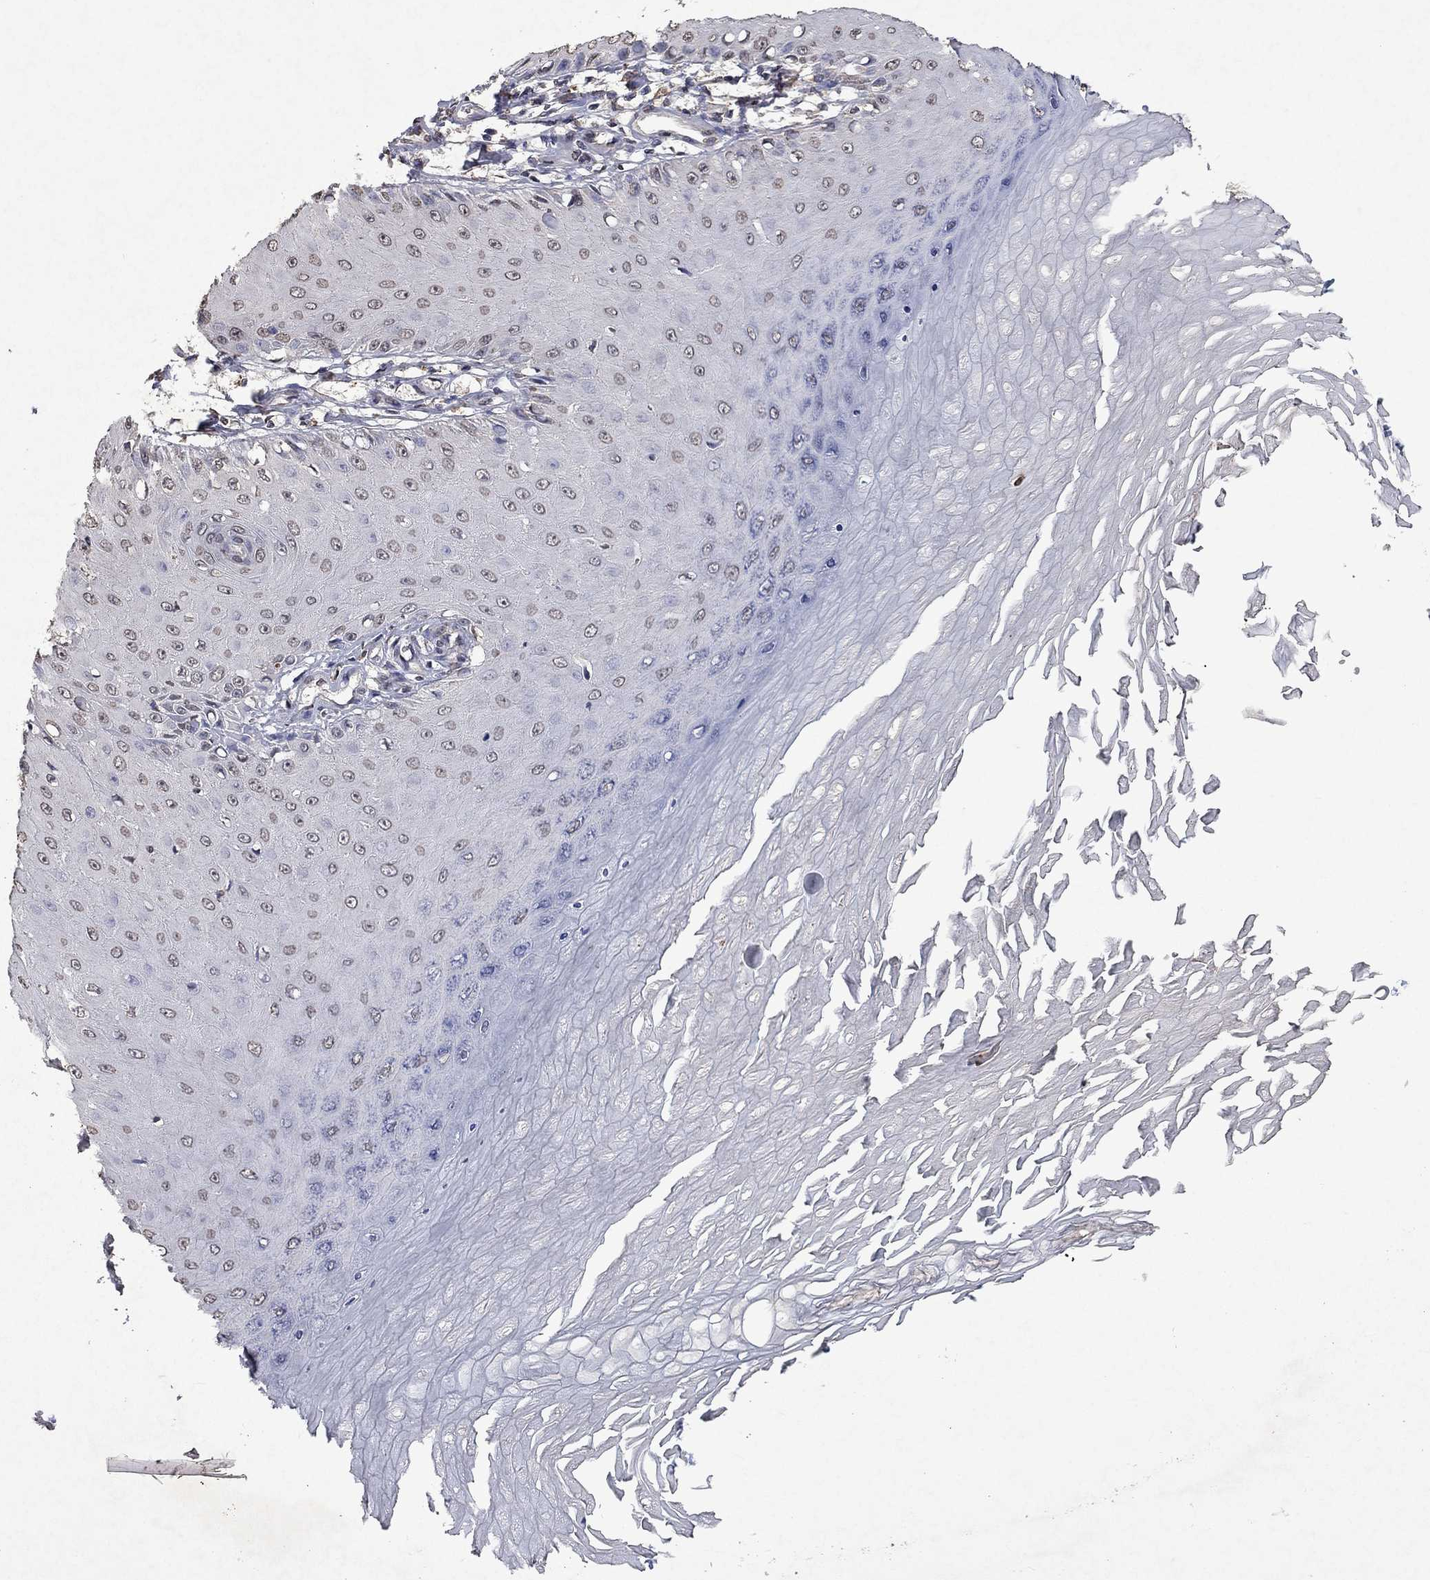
{"staining": {"intensity": "weak", "quantity": "25%-75%", "location": "nuclear"}, "tissue": "skin cancer", "cell_type": "Tumor cells", "image_type": "cancer", "snomed": [{"axis": "morphology", "description": "Inflammation, NOS"}, {"axis": "morphology", "description": "Squamous cell carcinoma, NOS"}, {"axis": "topography", "description": "Skin"}], "caption": "Immunohistochemistry (DAB (3,3'-diaminobenzidine)) staining of human skin cancer exhibits weak nuclear protein expression in about 25%-75% of tumor cells.", "gene": "TTC38", "patient": {"sex": "male", "age": 70}}